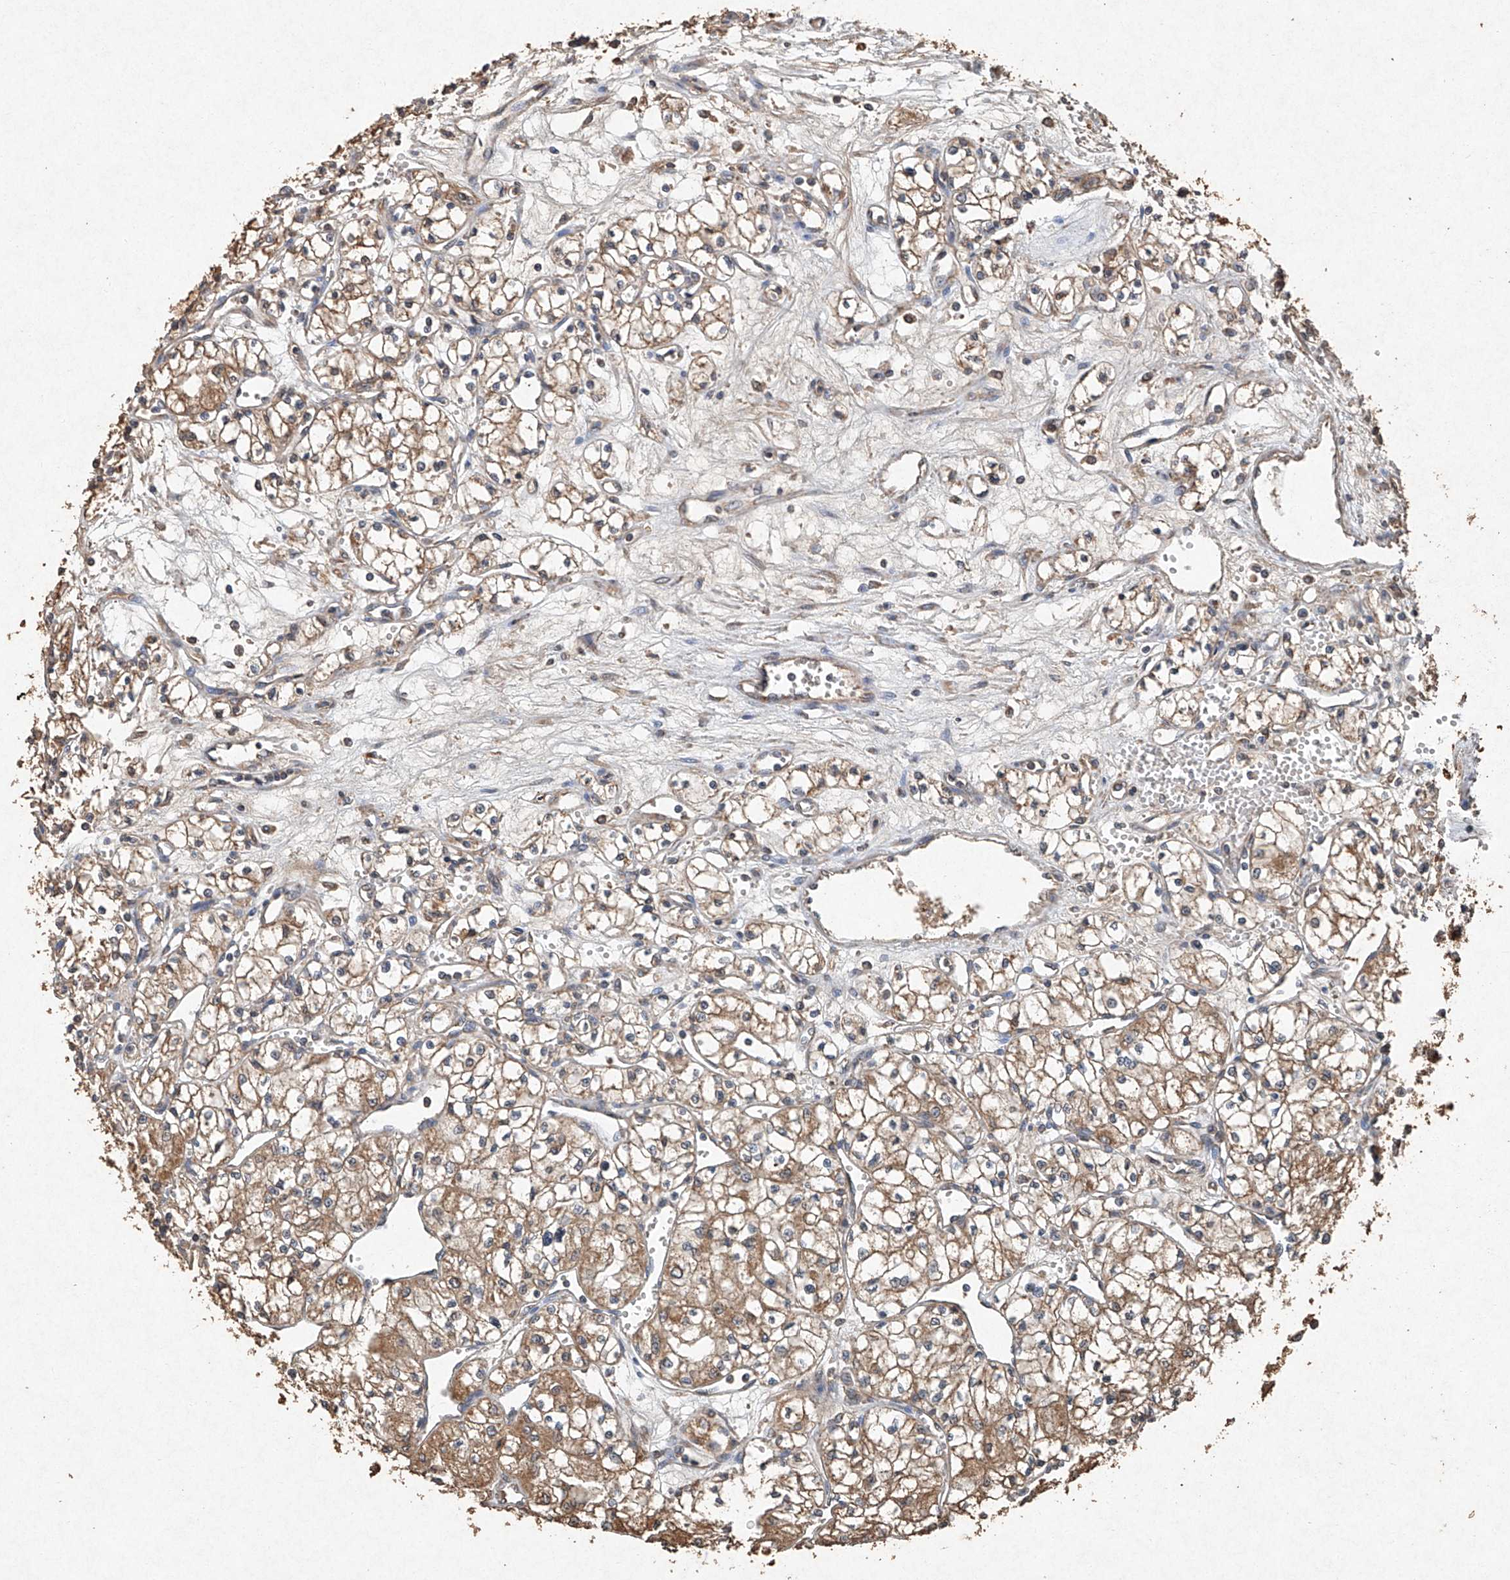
{"staining": {"intensity": "moderate", "quantity": ">75%", "location": "cytoplasmic/membranous"}, "tissue": "renal cancer", "cell_type": "Tumor cells", "image_type": "cancer", "snomed": [{"axis": "morphology", "description": "Normal tissue, NOS"}, {"axis": "morphology", "description": "Adenocarcinoma, NOS"}, {"axis": "topography", "description": "Kidney"}], "caption": "Immunohistochemistry (IHC) staining of renal cancer (adenocarcinoma), which exhibits medium levels of moderate cytoplasmic/membranous expression in about >75% of tumor cells indicating moderate cytoplasmic/membranous protein expression. The staining was performed using DAB (3,3'-diaminobenzidine) (brown) for protein detection and nuclei were counterstained in hematoxylin (blue).", "gene": "STK3", "patient": {"sex": "male", "age": 59}}